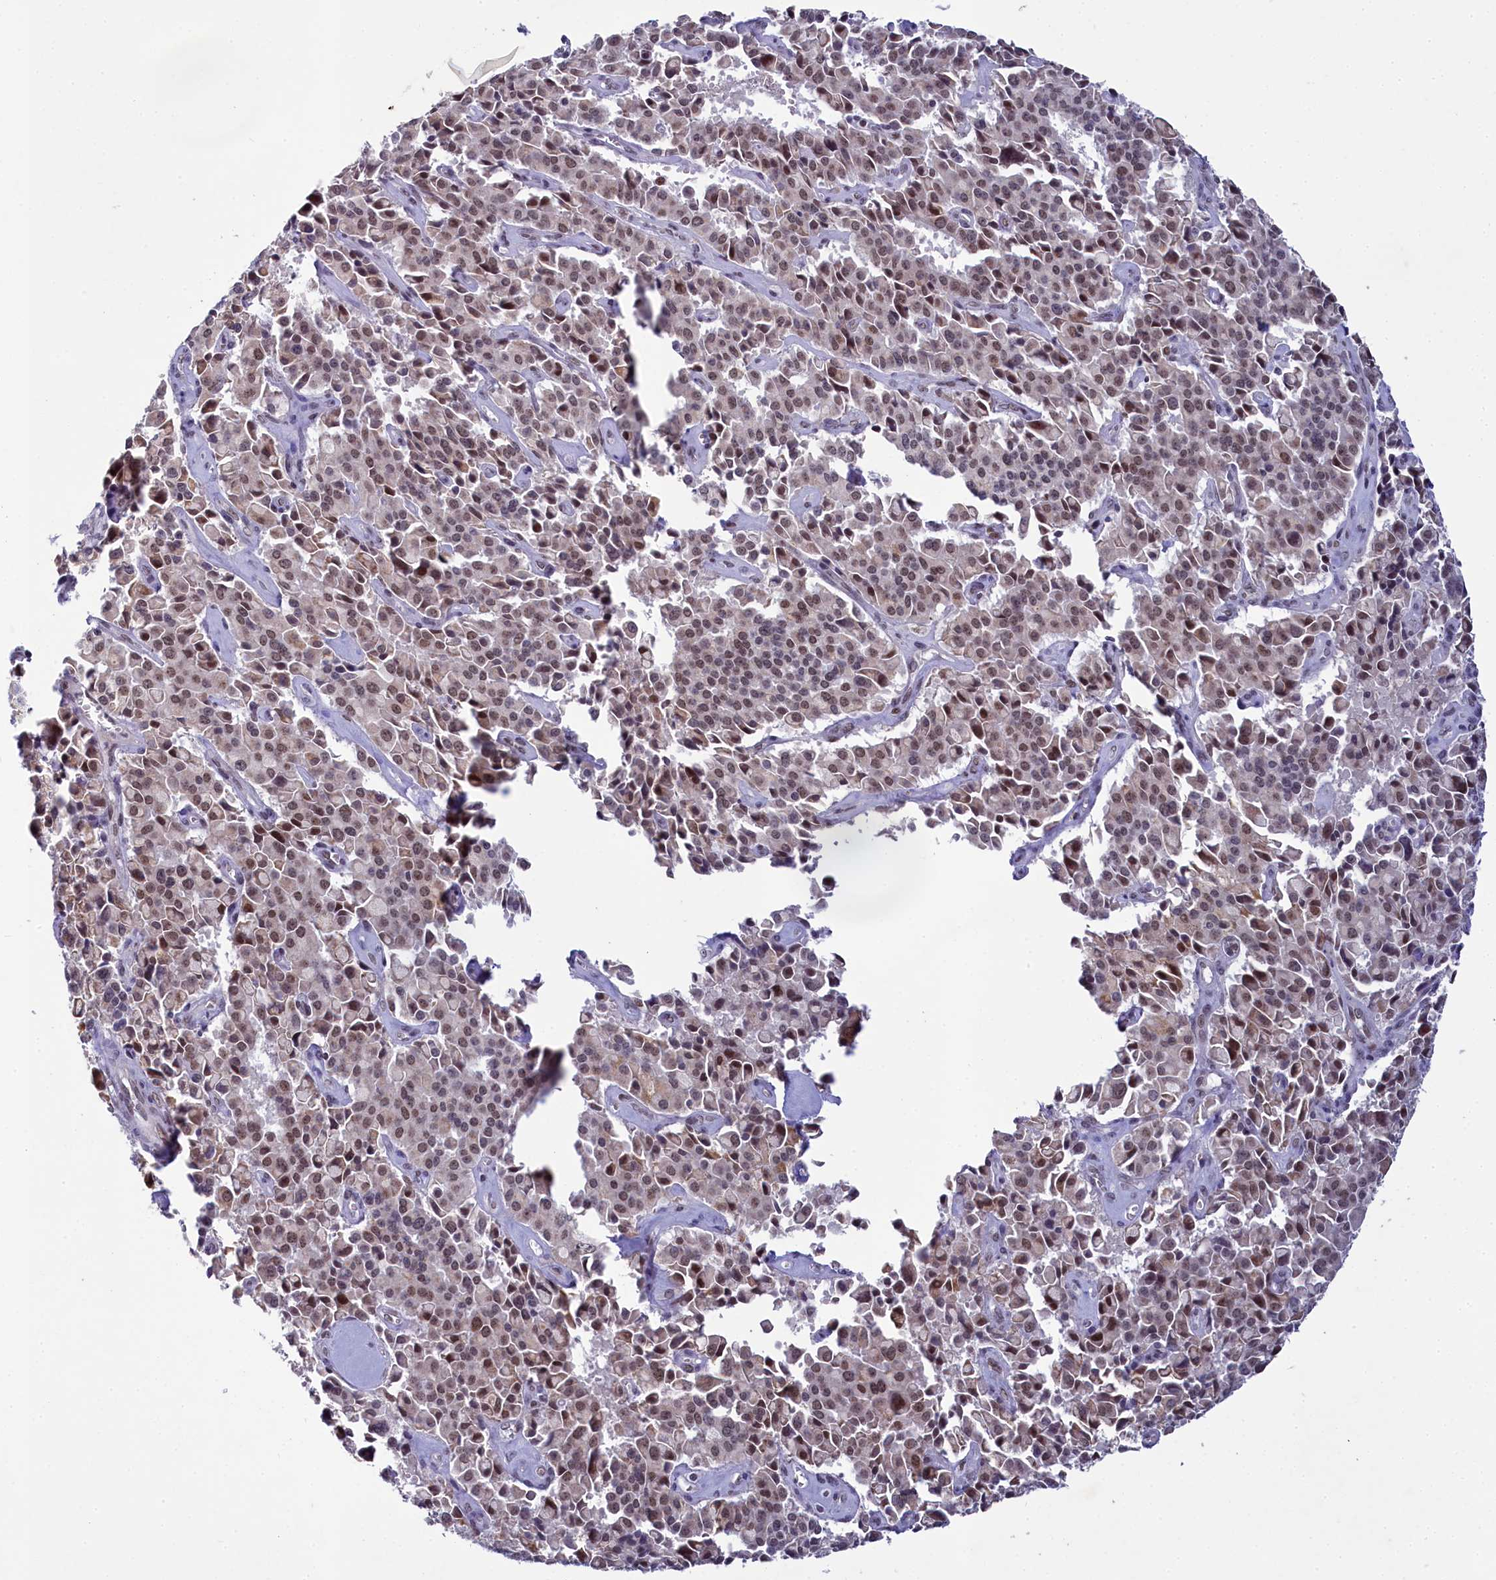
{"staining": {"intensity": "moderate", "quantity": ">75%", "location": "nuclear"}, "tissue": "pancreatic cancer", "cell_type": "Tumor cells", "image_type": "cancer", "snomed": [{"axis": "morphology", "description": "Adenocarcinoma, NOS"}, {"axis": "topography", "description": "Pancreas"}], "caption": "An IHC image of tumor tissue is shown. Protein staining in brown shows moderate nuclear positivity in adenocarcinoma (pancreatic) within tumor cells.", "gene": "PPHLN1", "patient": {"sex": "male", "age": 65}}